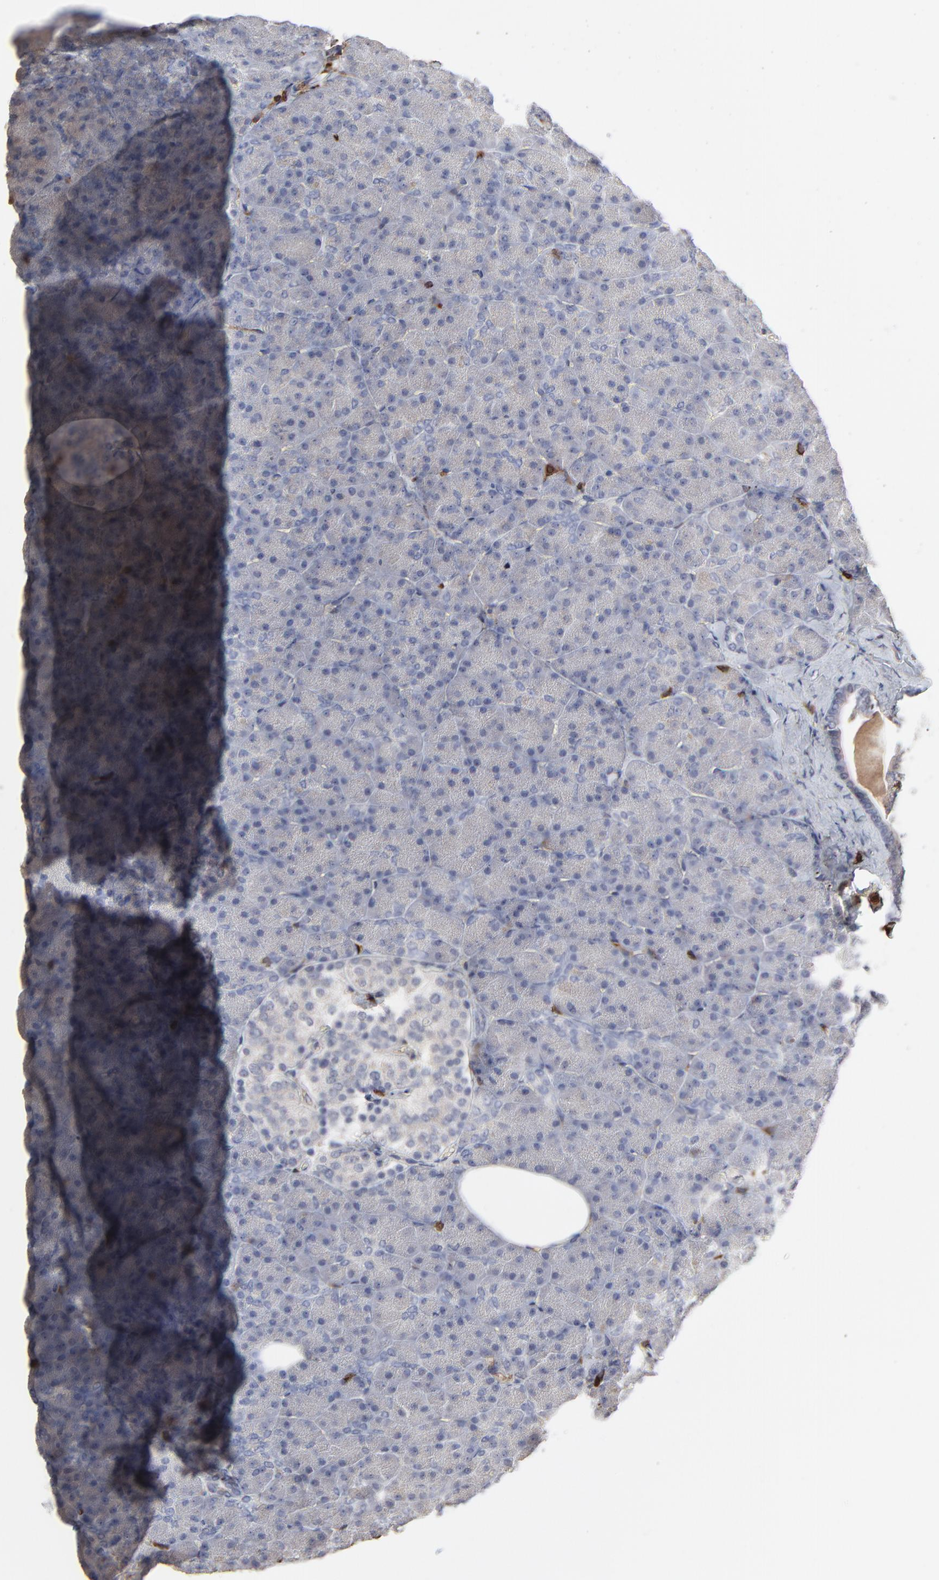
{"staining": {"intensity": "weak", "quantity": "<25%", "location": "cytoplasmic/membranous"}, "tissue": "pancreas", "cell_type": "Exocrine glandular cells", "image_type": "normal", "snomed": [{"axis": "morphology", "description": "Normal tissue, NOS"}, {"axis": "topography", "description": "Pancreas"}], "caption": "An immunohistochemistry photomicrograph of unremarkable pancreas is shown. There is no staining in exocrine glandular cells of pancreas.", "gene": "SLC6A14", "patient": {"sex": "female", "age": 35}}